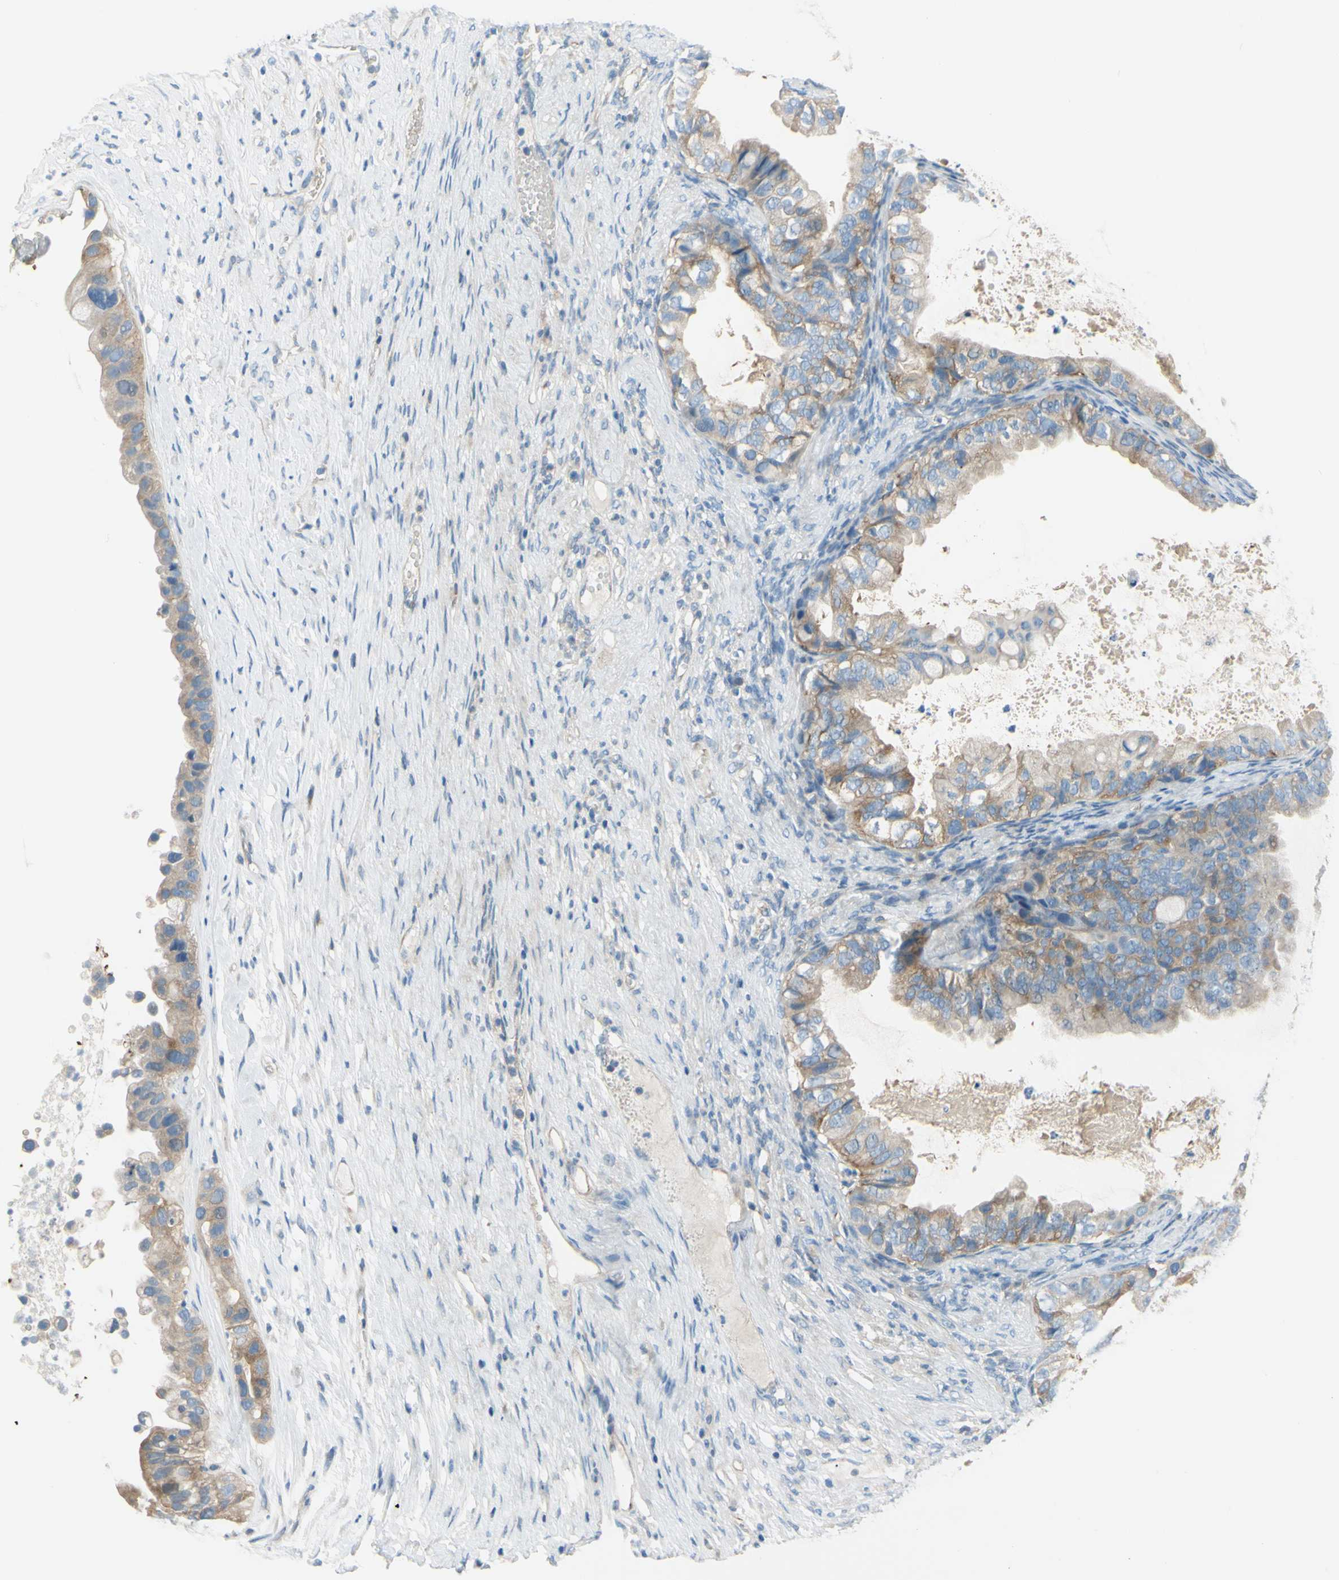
{"staining": {"intensity": "moderate", "quantity": ">75%", "location": "cytoplasmic/membranous"}, "tissue": "ovarian cancer", "cell_type": "Tumor cells", "image_type": "cancer", "snomed": [{"axis": "morphology", "description": "Cystadenocarcinoma, mucinous, NOS"}, {"axis": "topography", "description": "Ovary"}], "caption": "Moderate cytoplasmic/membranous protein positivity is seen in about >75% of tumor cells in ovarian cancer. (IHC, brightfield microscopy, high magnification).", "gene": "FRMD4B", "patient": {"sex": "female", "age": 80}}